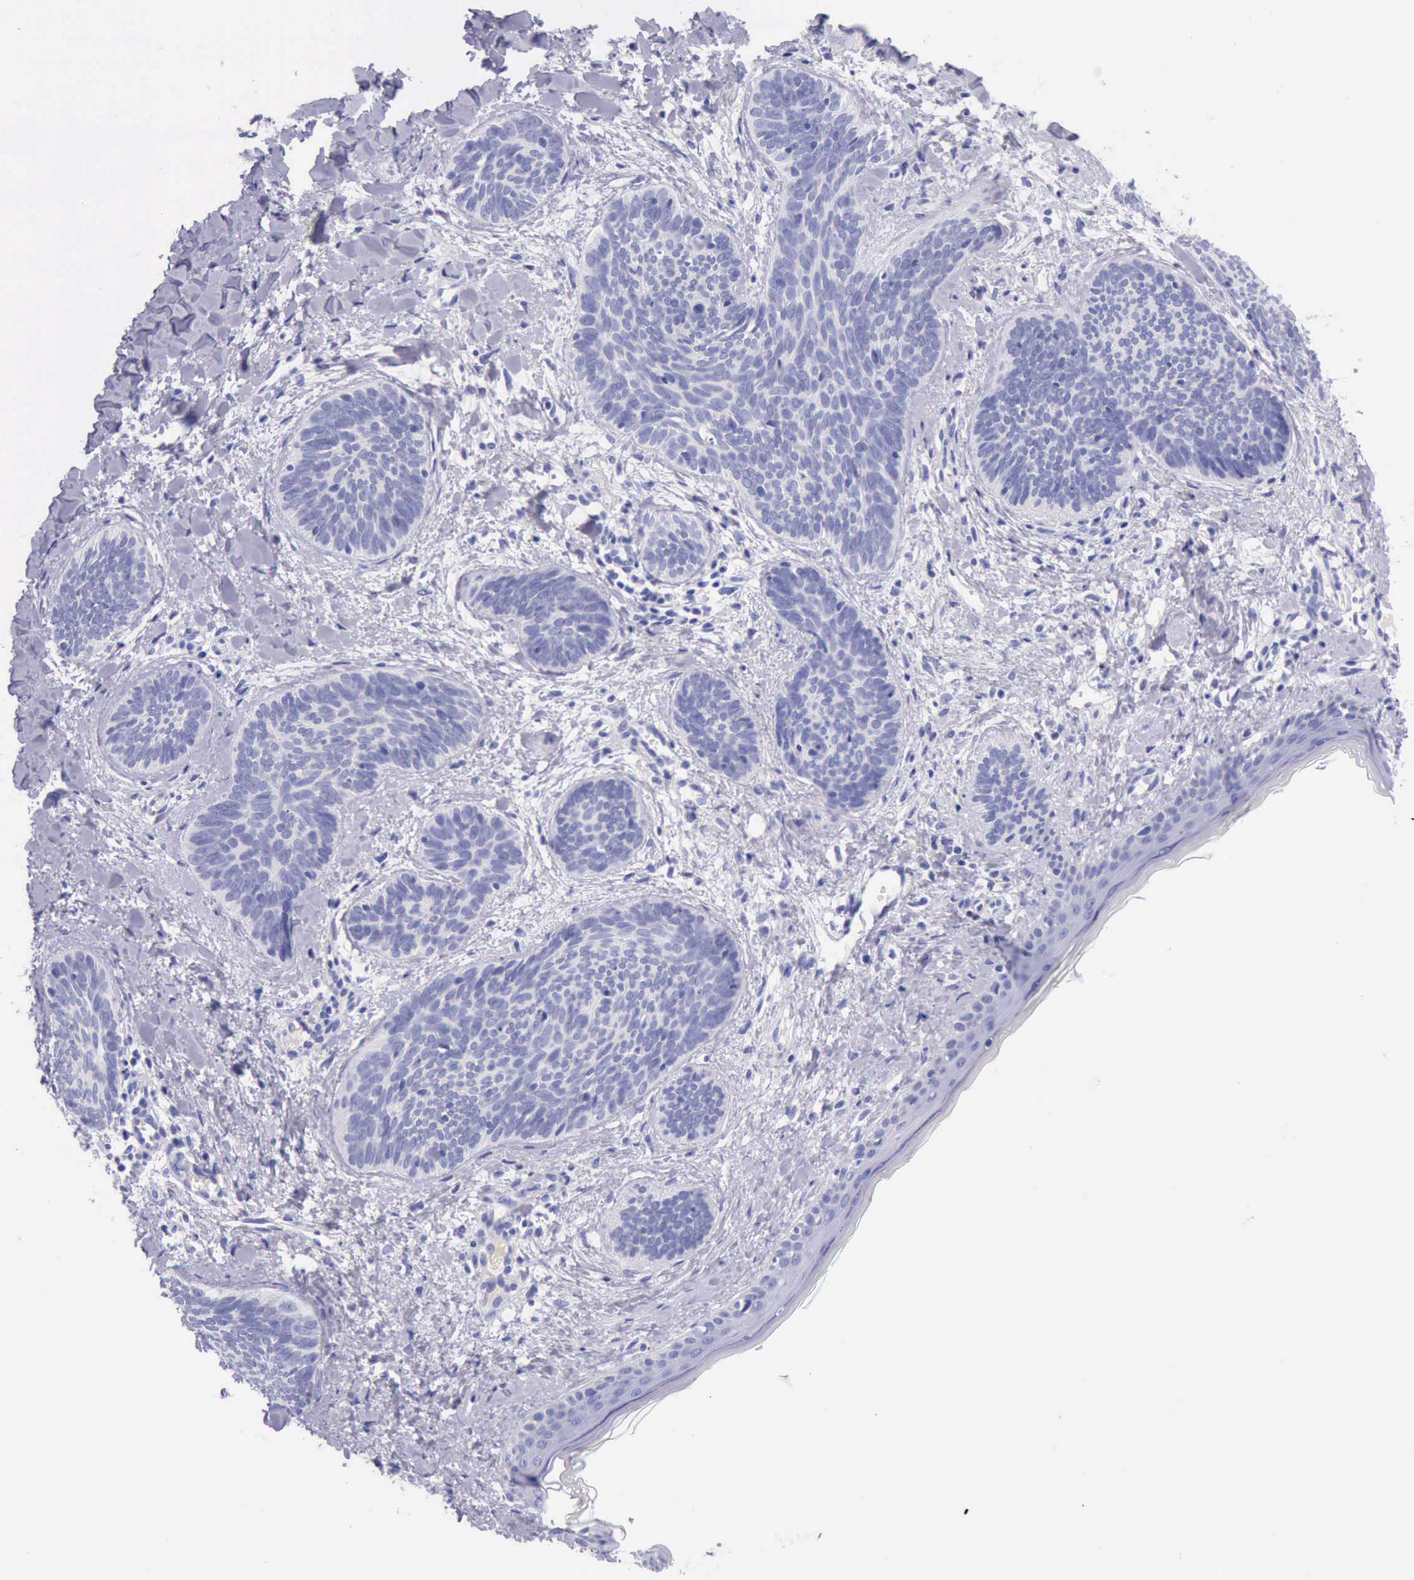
{"staining": {"intensity": "negative", "quantity": "none", "location": "none"}, "tissue": "skin cancer", "cell_type": "Tumor cells", "image_type": "cancer", "snomed": [{"axis": "morphology", "description": "Basal cell carcinoma"}, {"axis": "topography", "description": "Skin"}], "caption": "Skin basal cell carcinoma was stained to show a protein in brown. There is no significant positivity in tumor cells. The staining was performed using DAB to visualize the protein expression in brown, while the nuclei were stained in blue with hematoxylin (Magnification: 20x).", "gene": "KRT8", "patient": {"sex": "female", "age": 81}}